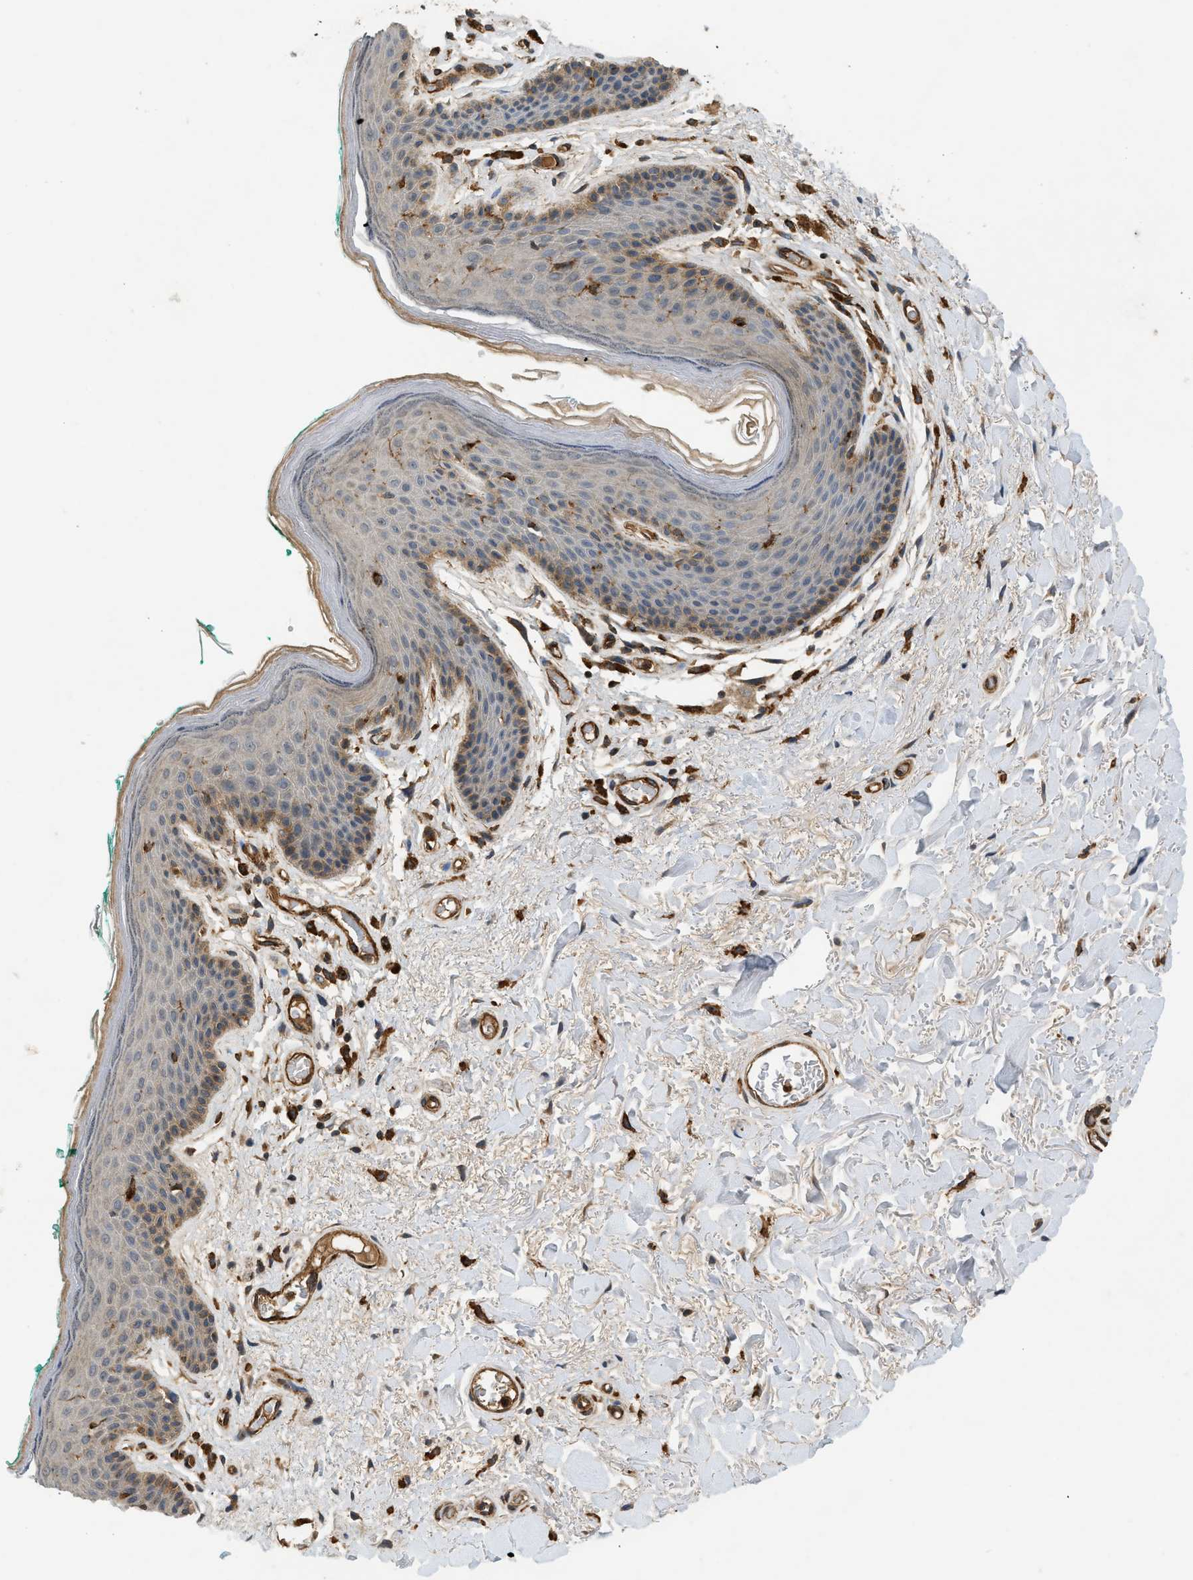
{"staining": {"intensity": "moderate", "quantity": "<25%", "location": "cytoplasmic/membranous"}, "tissue": "skin", "cell_type": "Epidermal cells", "image_type": "normal", "snomed": [{"axis": "morphology", "description": "Normal tissue, NOS"}, {"axis": "topography", "description": "Anal"}], "caption": "The micrograph shows staining of unremarkable skin, revealing moderate cytoplasmic/membranous protein staining (brown color) within epidermal cells.", "gene": "HIP1", "patient": {"sex": "male", "age": 74}}